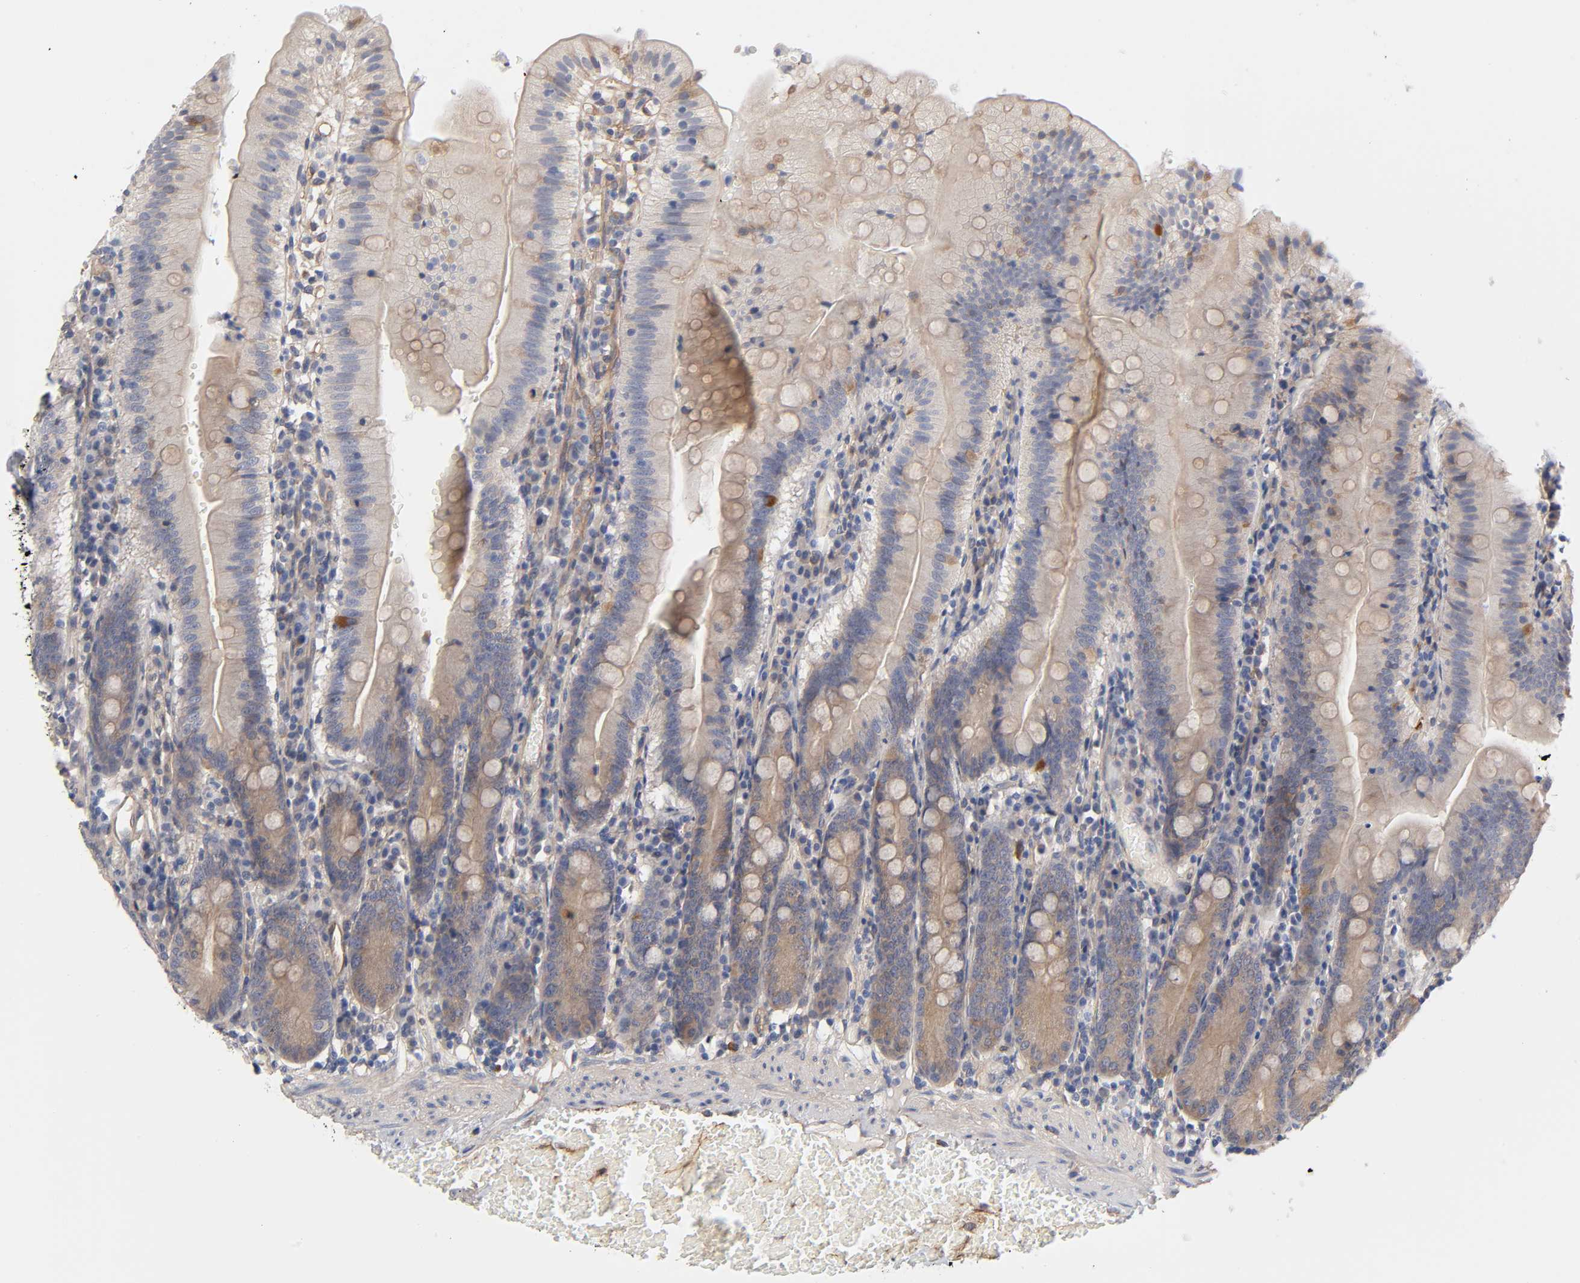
{"staining": {"intensity": "weak", "quantity": "<25%", "location": "cytoplasmic/membranous"}, "tissue": "small intestine", "cell_type": "Glandular cells", "image_type": "normal", "snomed": [{"axis": "morphology", "description": "Normal tissue, NOS"}, {"axis": "topography", "description": "Small intestine"}], "caption": "The histopathology image reveals no significant positivity in glandular cells of small intestine.", "gene": "RAB13", "patient": {"sex": "male", "age": 71}}